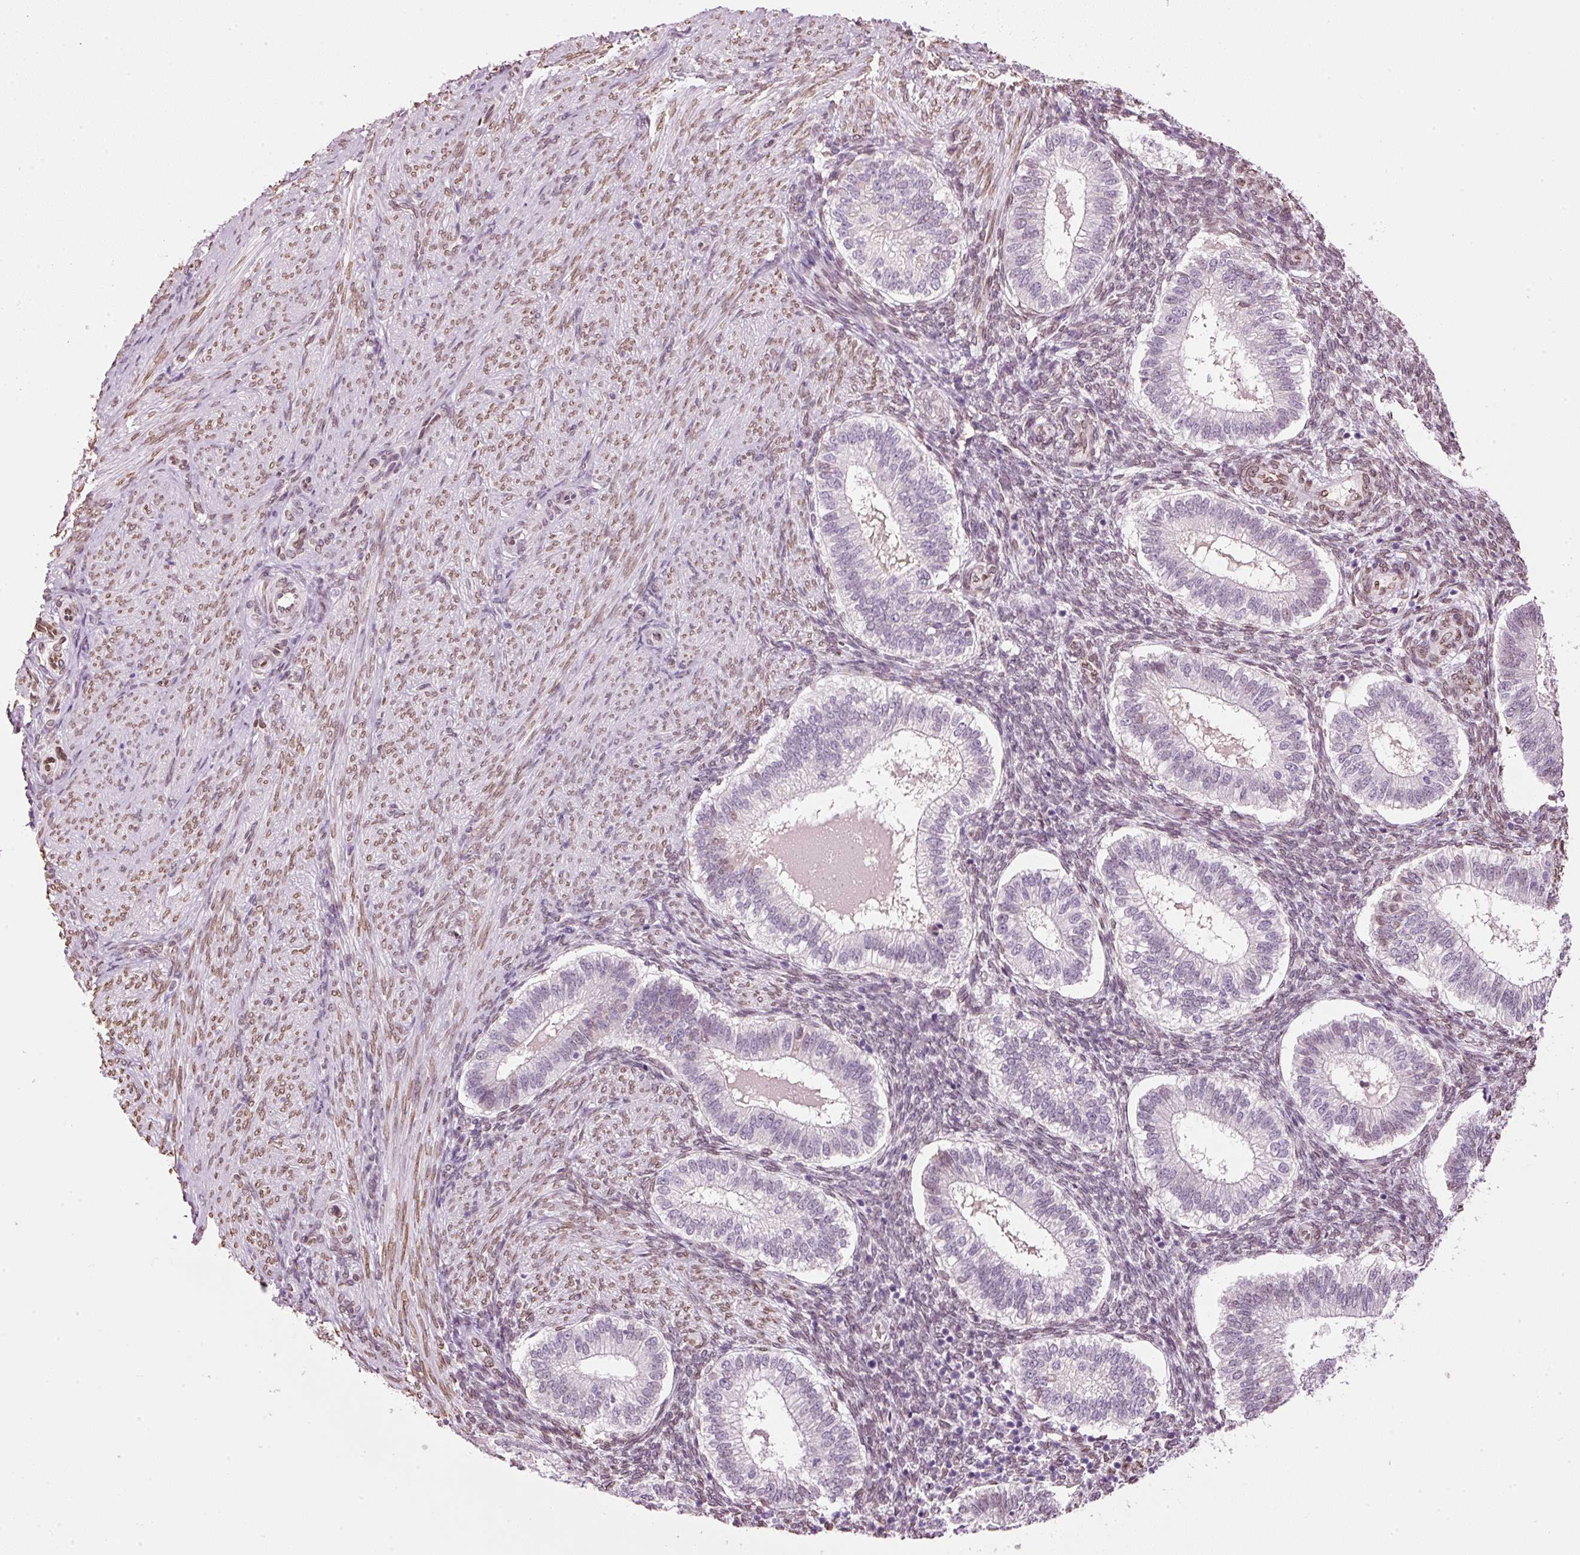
{"staining": {"intensity": "weak", "quantity": "25%-75%", "location": "nuclear"}, "tissue": "endometrium", "cell_type": "Cells in endometrial stroma", "image_type": "normal", "snomed": [{"axis": "morphology", "description": "Normal tissue, NOS"}, {"axis": "topography", "description": "Endometrium"}], "caption": "This photomicrograph shows immunohistochemistry staining of unremarkable human endometrium, with low weak nuclear expression in approximately 25%-75% of cells in endometrial stroma.", "gene": "ZNF224", "patient": {"sex": "female", "age": 25}}